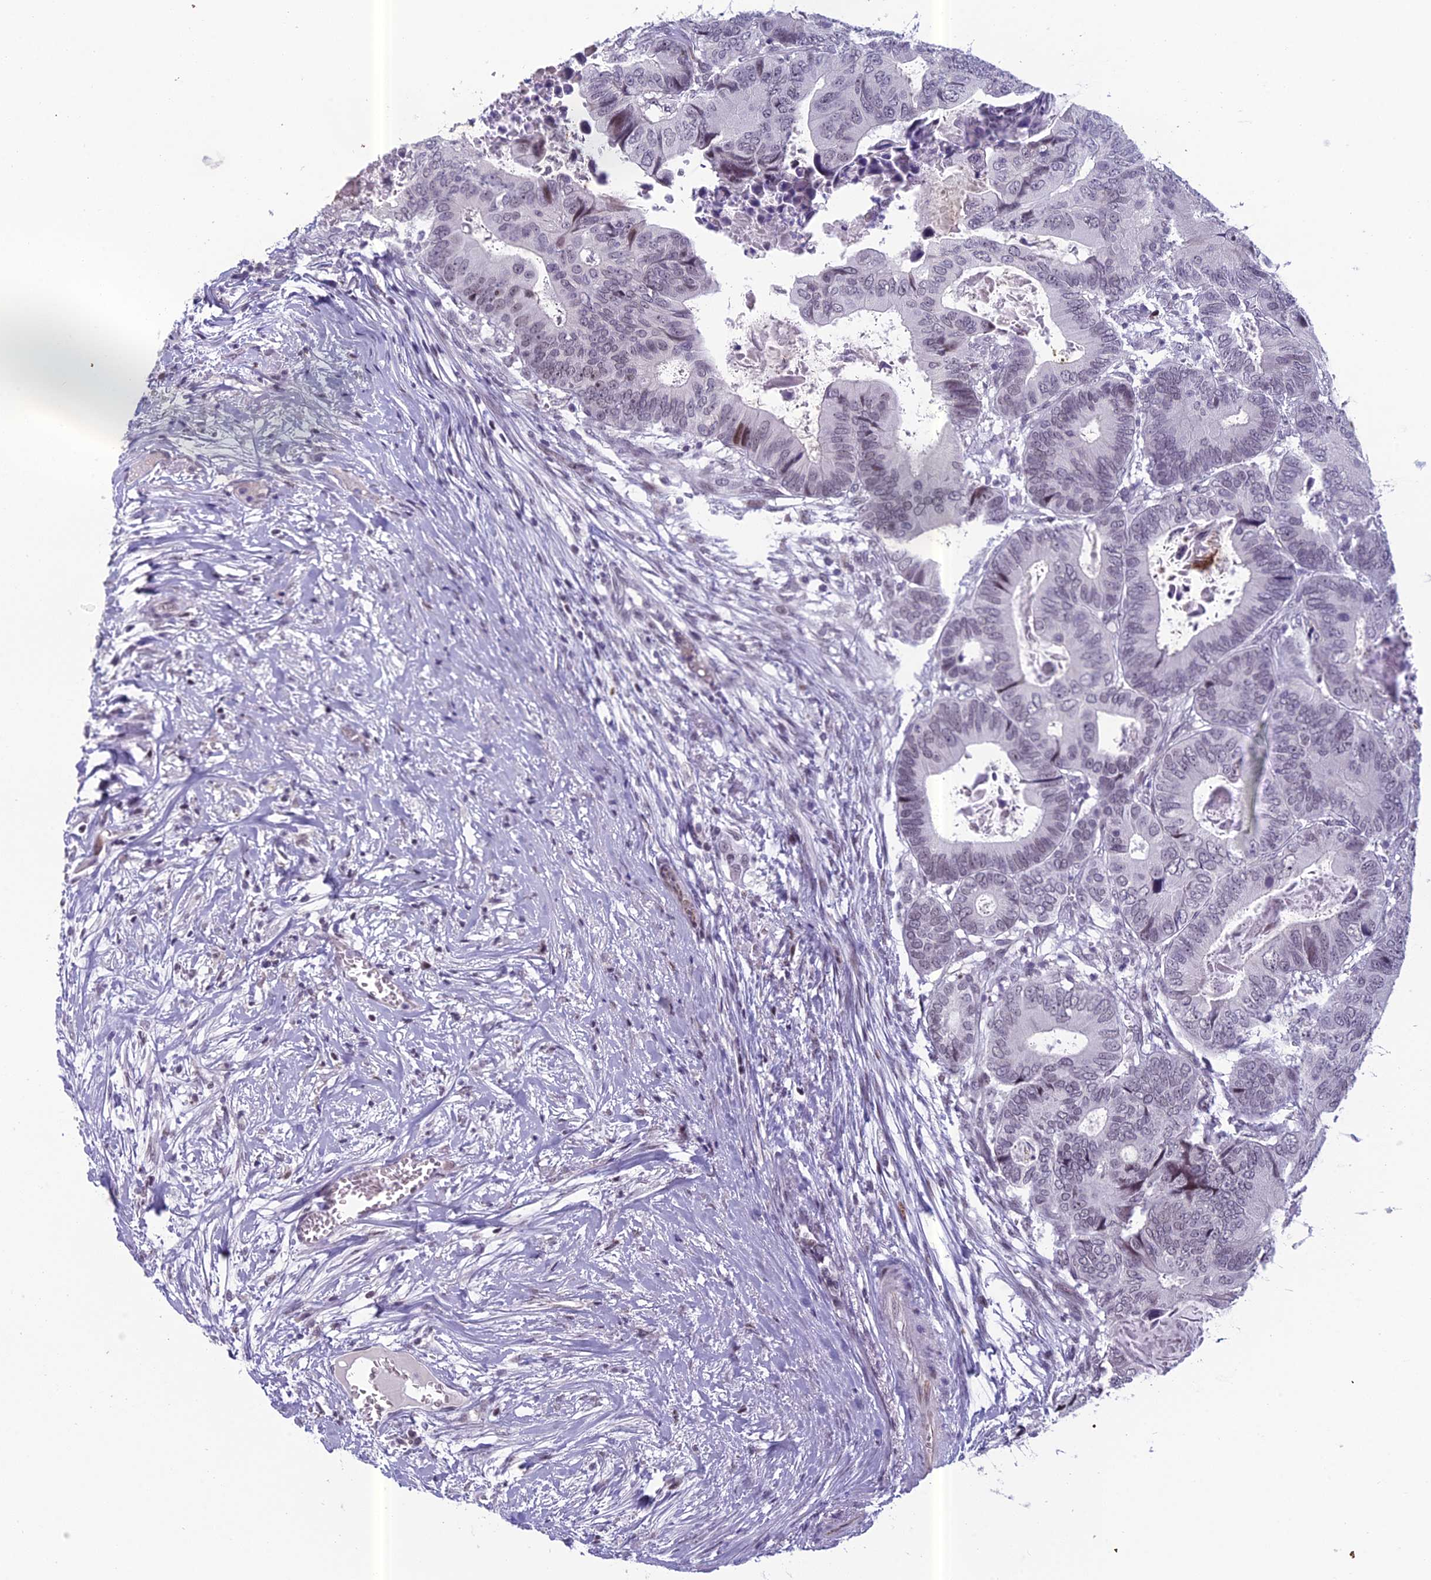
{"staining": {"intensity": "weak", "quantity": "<25%", "location": "nuclear"}, "tissue": "colorectal cancer", "cell_type": "Tumor cells", "image_type": "cancer", "snomed": [{"axis": "morphology", "description": "Adenocarcinoma, NOS"}, {"axis": "topography", "description": "Colon"}], "caption": "An immunohistochemistry (IHC) image of adenocarcinoma (colorectal) is shown. There is no staining in tumor cells of adenocarcinoma (colorectal). Brightfield microscopy of immunohistochemistry (IHC) stained with DAB (3,3'-diaminobenzidine) (brown) and hematoxylin (blue), captured at high magnification.", "gene": "RGS17", "patient": {"sex": "male", "age": 85}}